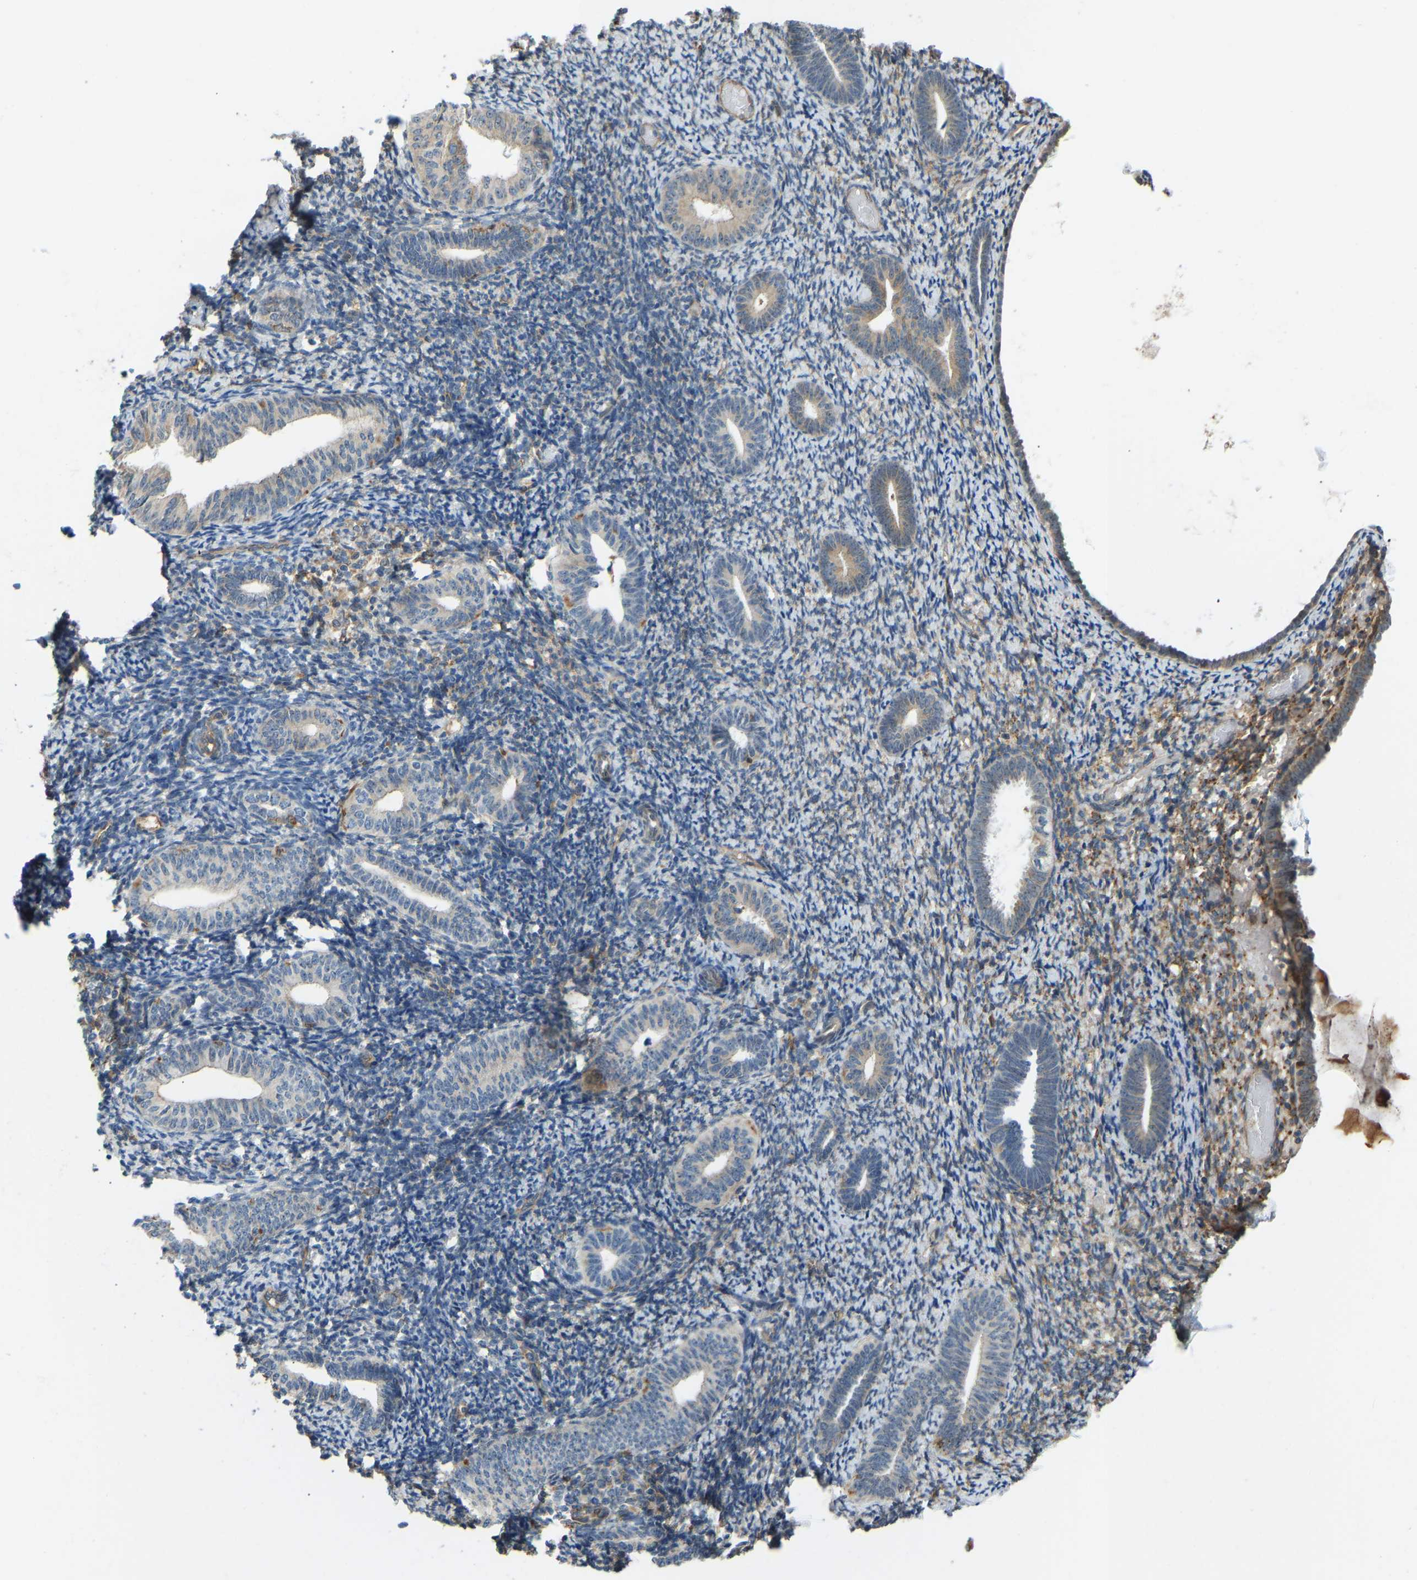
{"staining": {"intensity": "negative", "quantity": "none", "location": "none"}, "tissue": "endometrium", "cell_type": "Cells in endometrial stroma", "image_type": "normal", "snomed": [{"axis": "morphology", "description": "Normal tissue, NOS"}, {"axis": "topography", "description": "Endometrium"}], "caption": "A high-resolution photomicrograph shows immunohistochemistry (IHC) staining of normal endometrium, which reveals no significant staining in cells in endometrial stroma.", "gene": "OS9", "patient": {"sex": "female", "age": 66}}